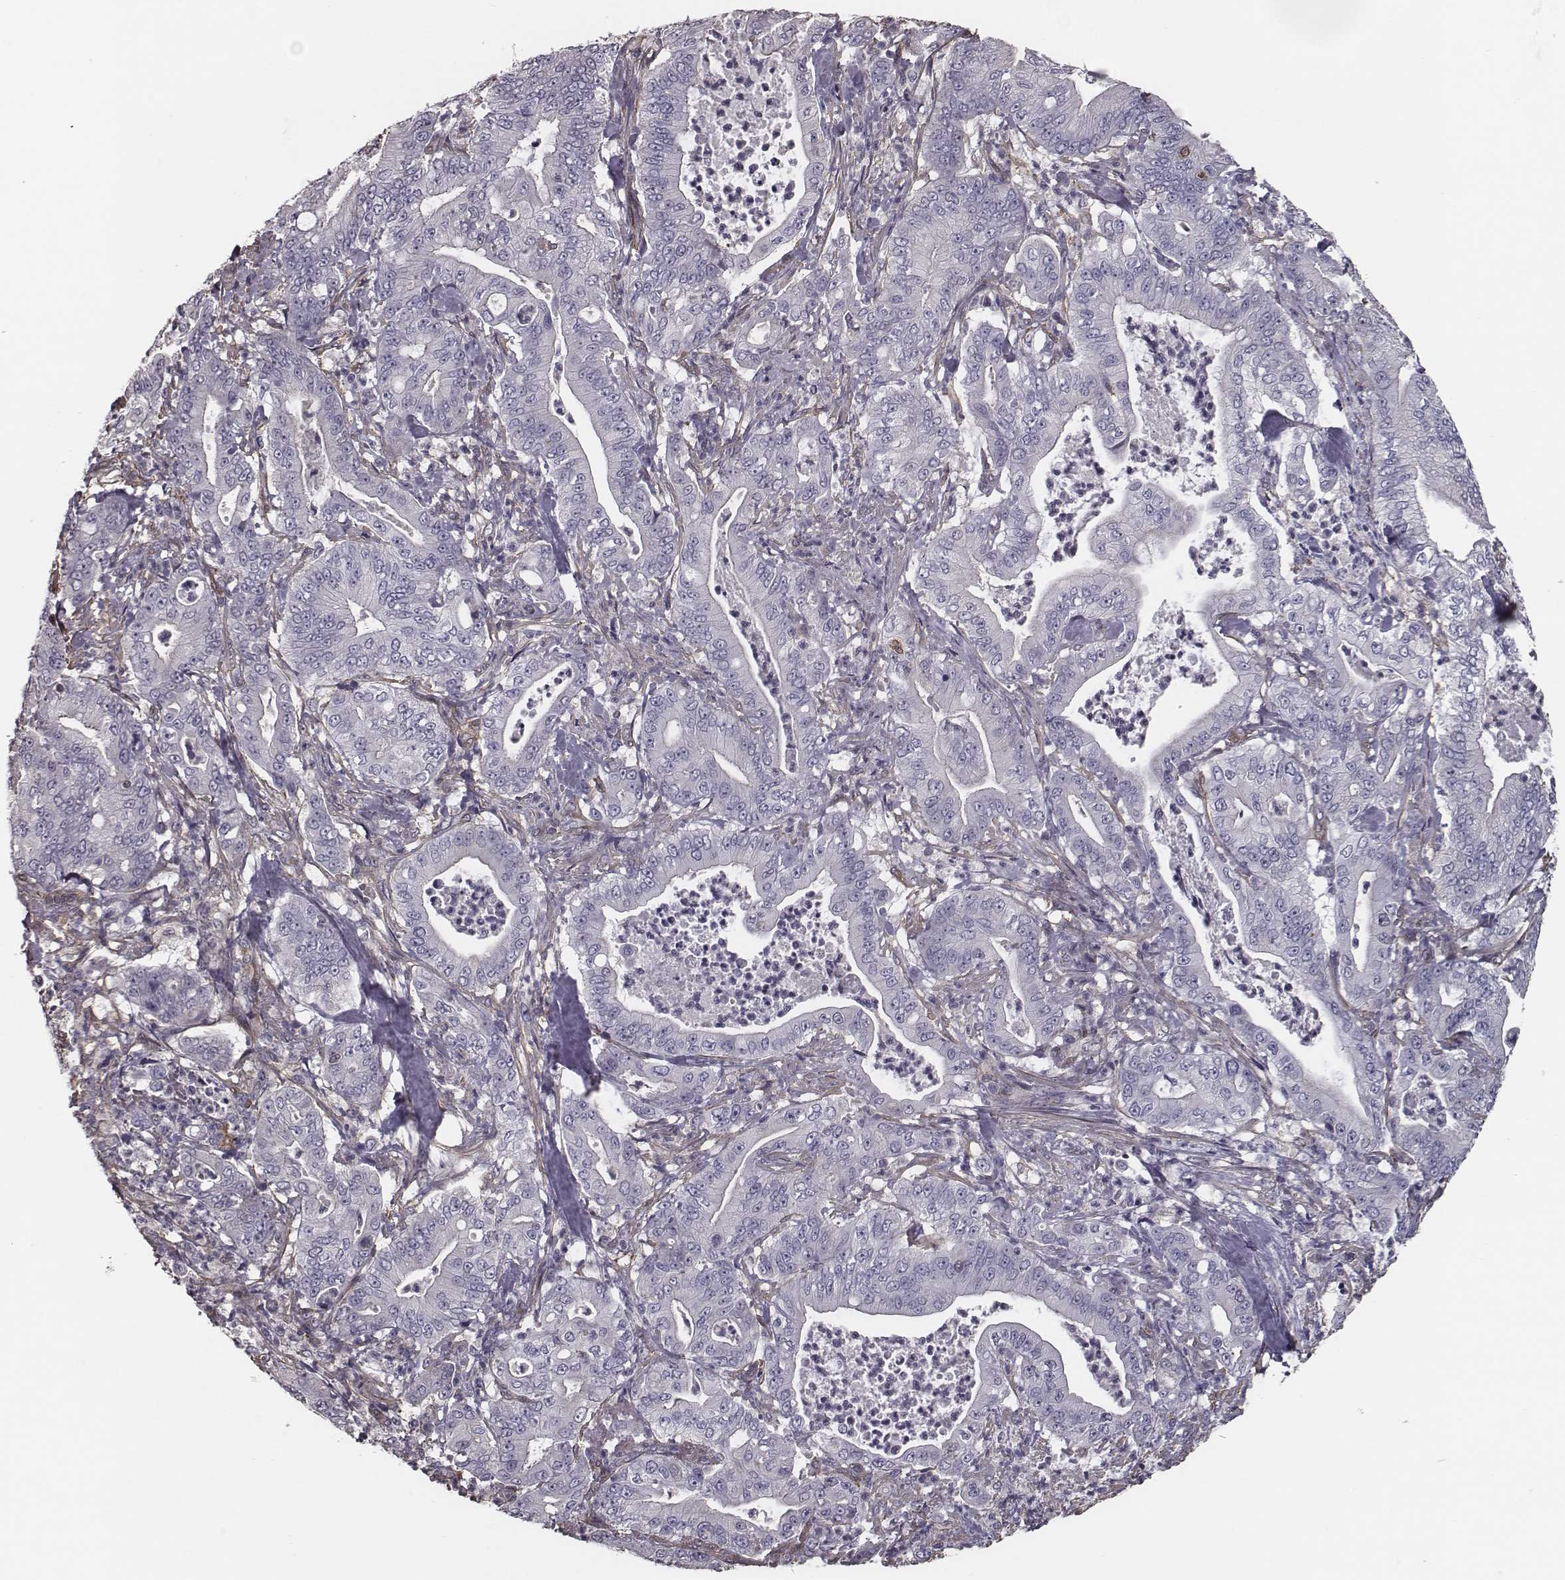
{"staining": {"intensity": "negative", "quantity": "none", "location": "none"}, "tissue": "pancreatic cancer", "cell_type": "Tumor cells", "image_type": "cancer", "snomed": [{"axis": "morphology", "description": "Adenocarcinoma, NOS"}, {"axis": "topography", "description": "Pancreas"}], "caption": "This is an immunohistochemistry (IHC) photomicrograph of human adenocarcinoma (pancreatic). There is no staining in tumor cells.", "gene": "ISYNA1", "patient": {"sex": "male", "age": 71}}